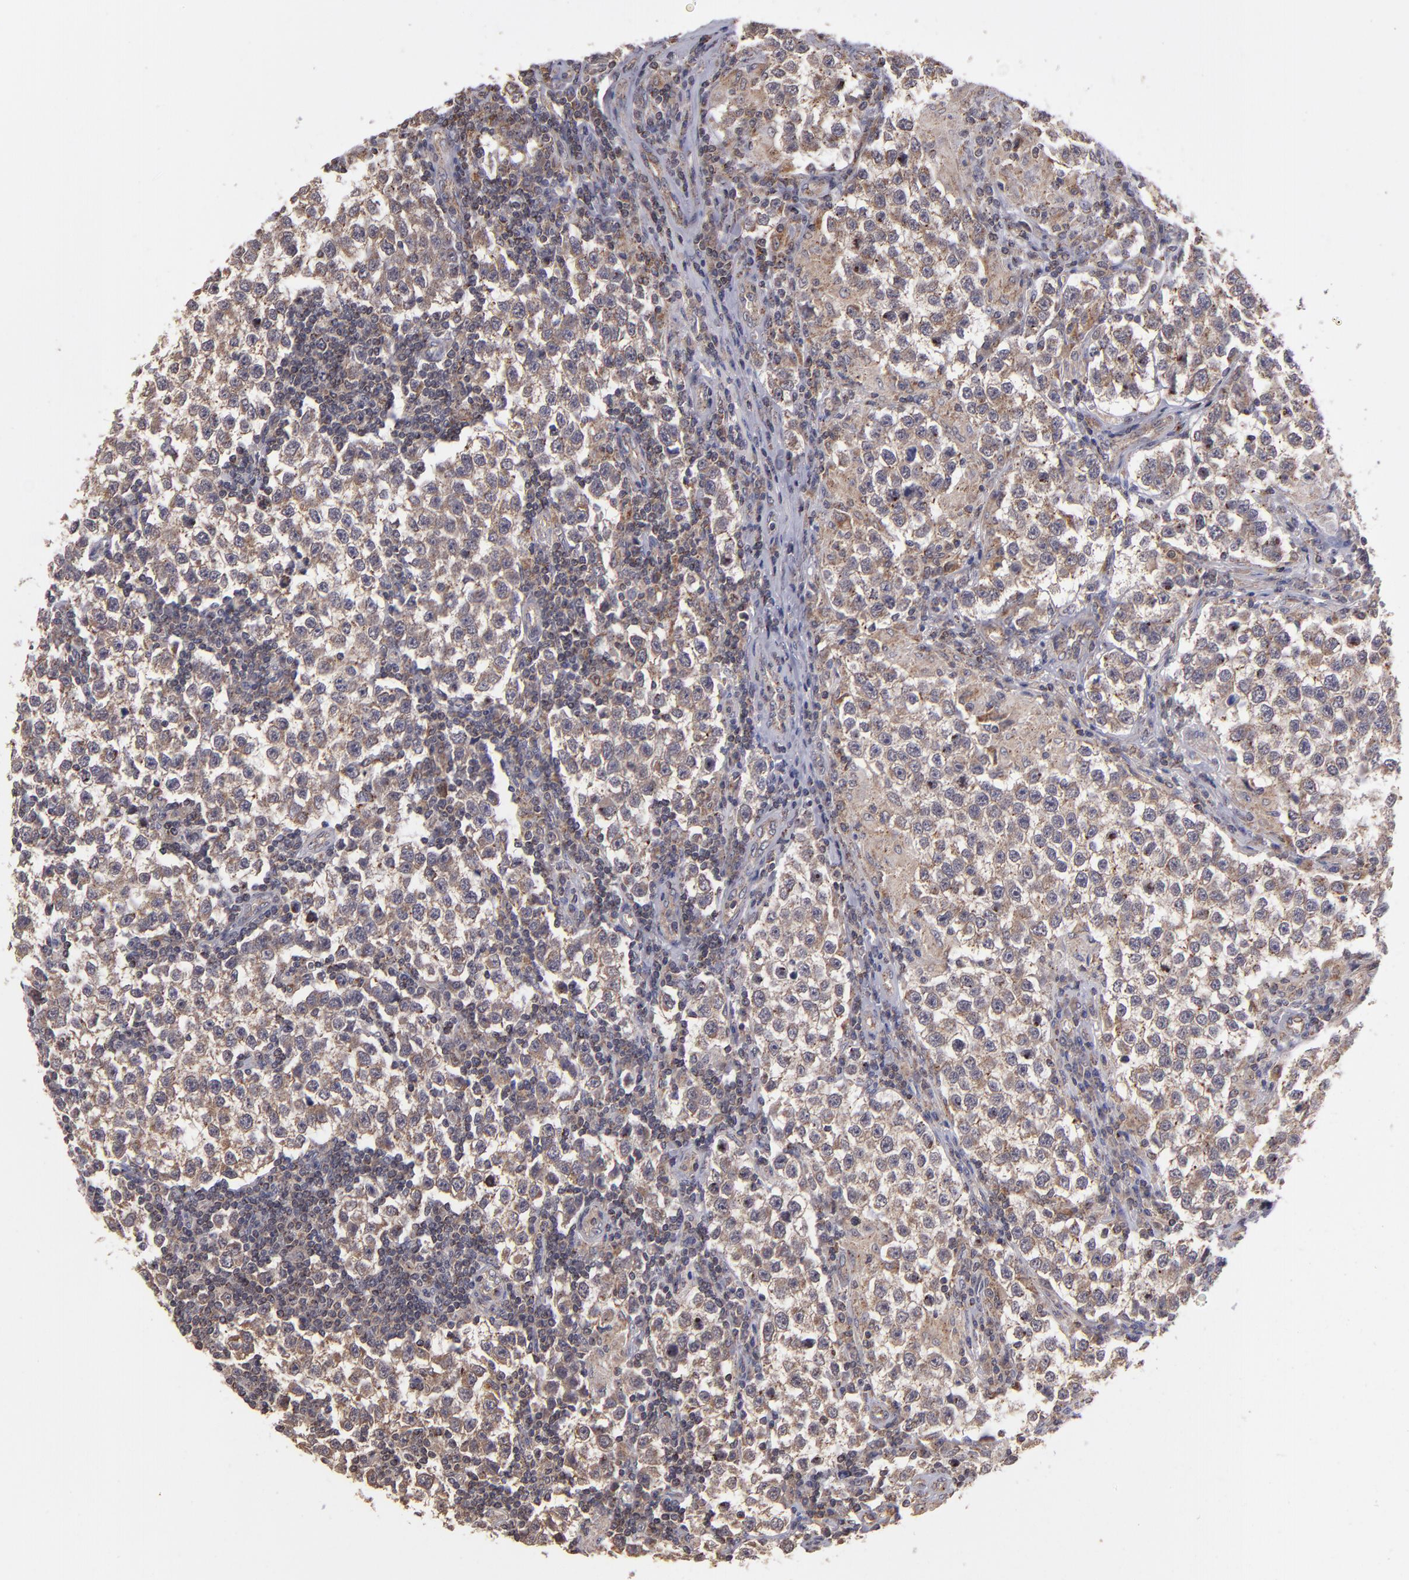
{"staining": {"intensity": "moderate", "quantity": ">75%", "location": "cytoplasmic/membranous"}, "tissue": "testis cancer", "cell_type": "Tumor cells", "image_type": "cancer", "snomed": [{"axis": "morphology", "description": "Seminoma, NOS"}, {"axis": "topography", "description": "Testis"}], "caption": "Testis cancer (seminoma) tissue displays moderate cytoplasmic/membranous positivity in approximately >75% of tumor cells", "gene": "ZFYVE1", "patient": {"sex": "male", "age": 36}}